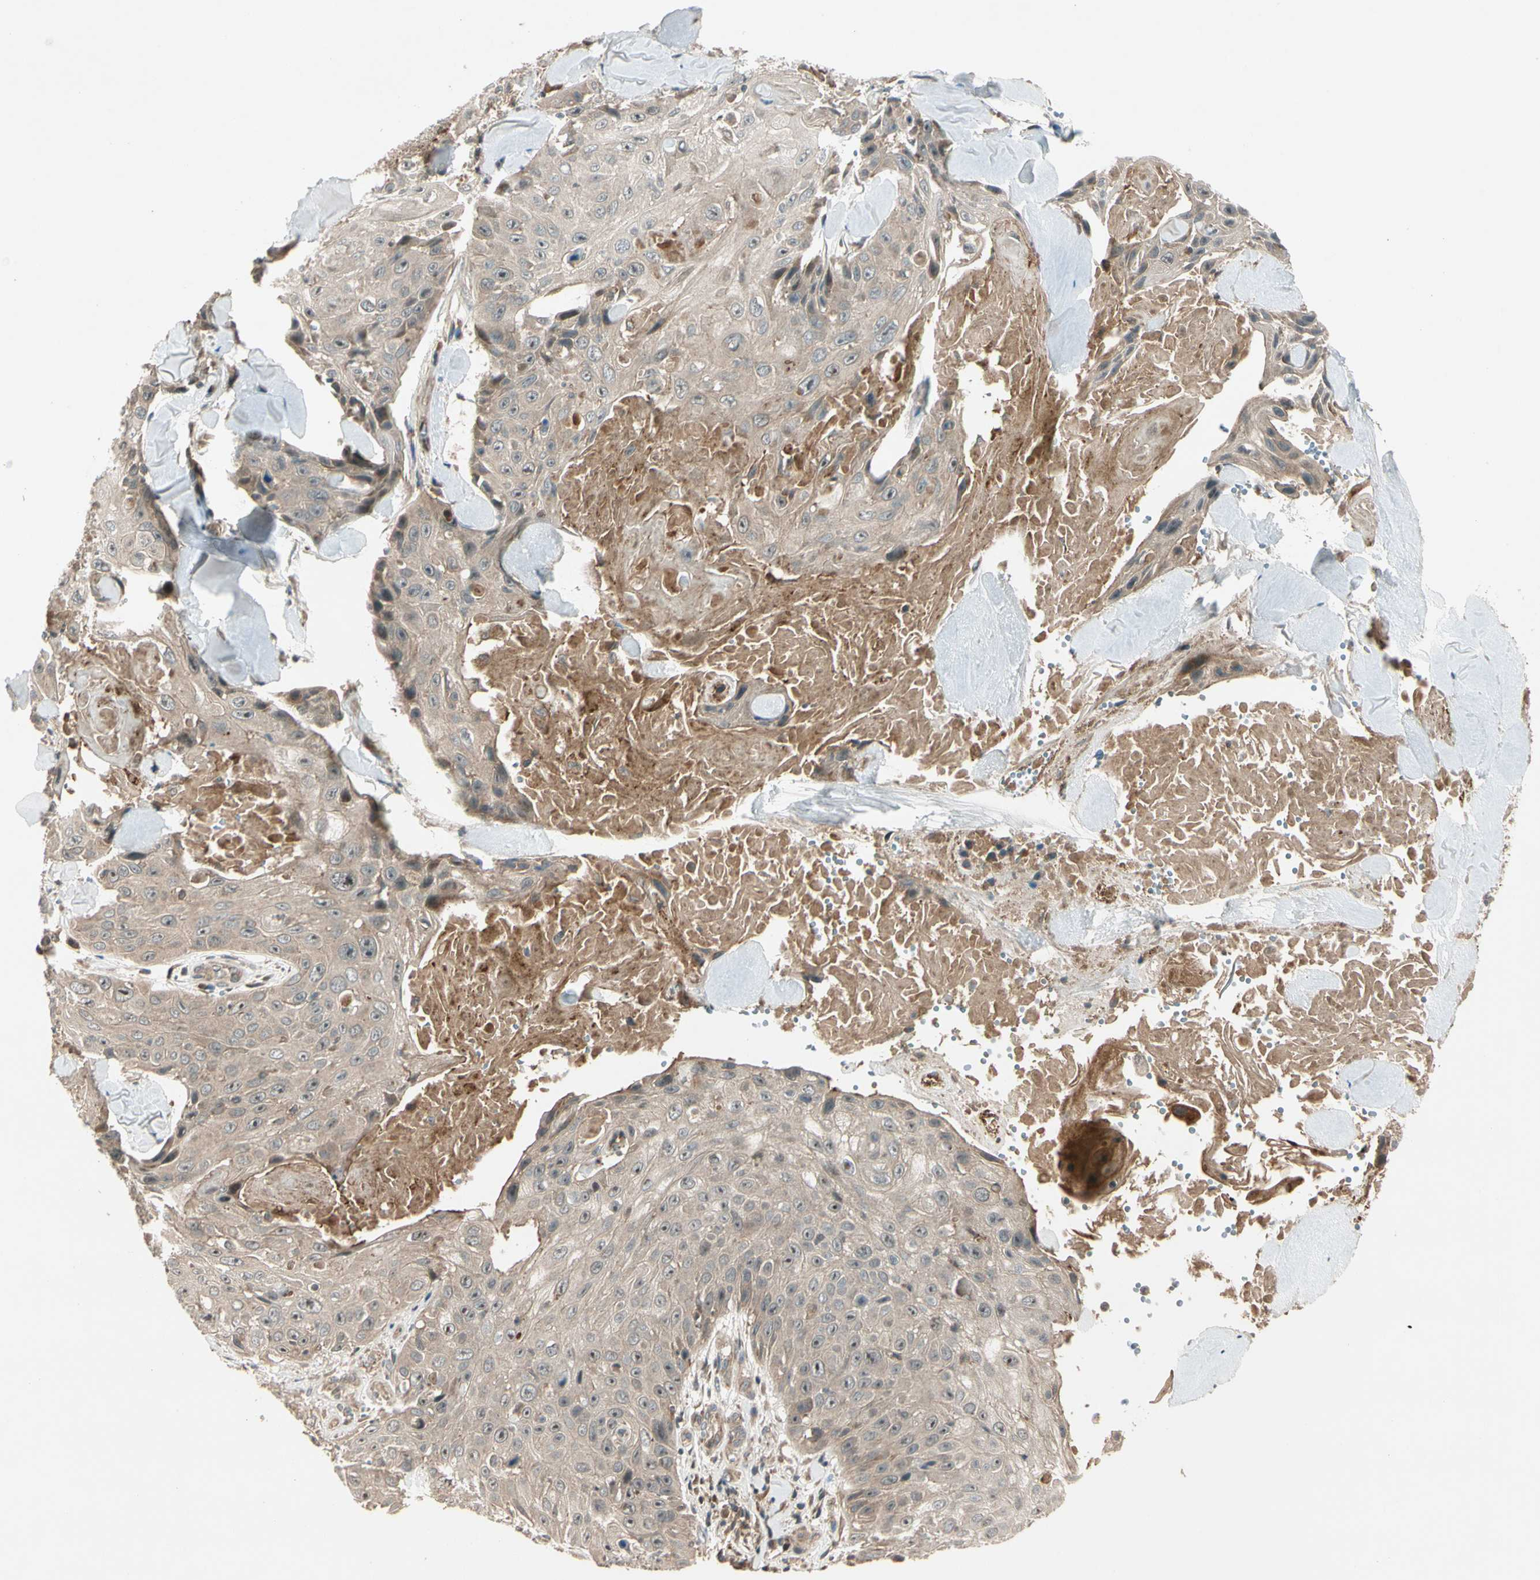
{"staining": {"intensity": "weak", "quantity": ">75%", "location": "cytoplasmic/membranous"}, "tissue": "skin cancer", "cell_type": "Tumor cells", "image_type": "cancer", "snomed": [{"axis": "morphology", "description": "Squamous cell carcinoma, NOS"}, {"axis": "topography", "description": "Skin"}], "caption": "Skin cancer tissue demonstrates weak cytoplasmic/membranous staining in about >75% of tumor cells (Stains: DAB (3,3'-diaminobenzidine) in brown, nuclei in blue, Microscopy: brightfield microscopy at high magnification).", "gene": "ACVR1C", "patient": {"sex": "male", "age": 86}}